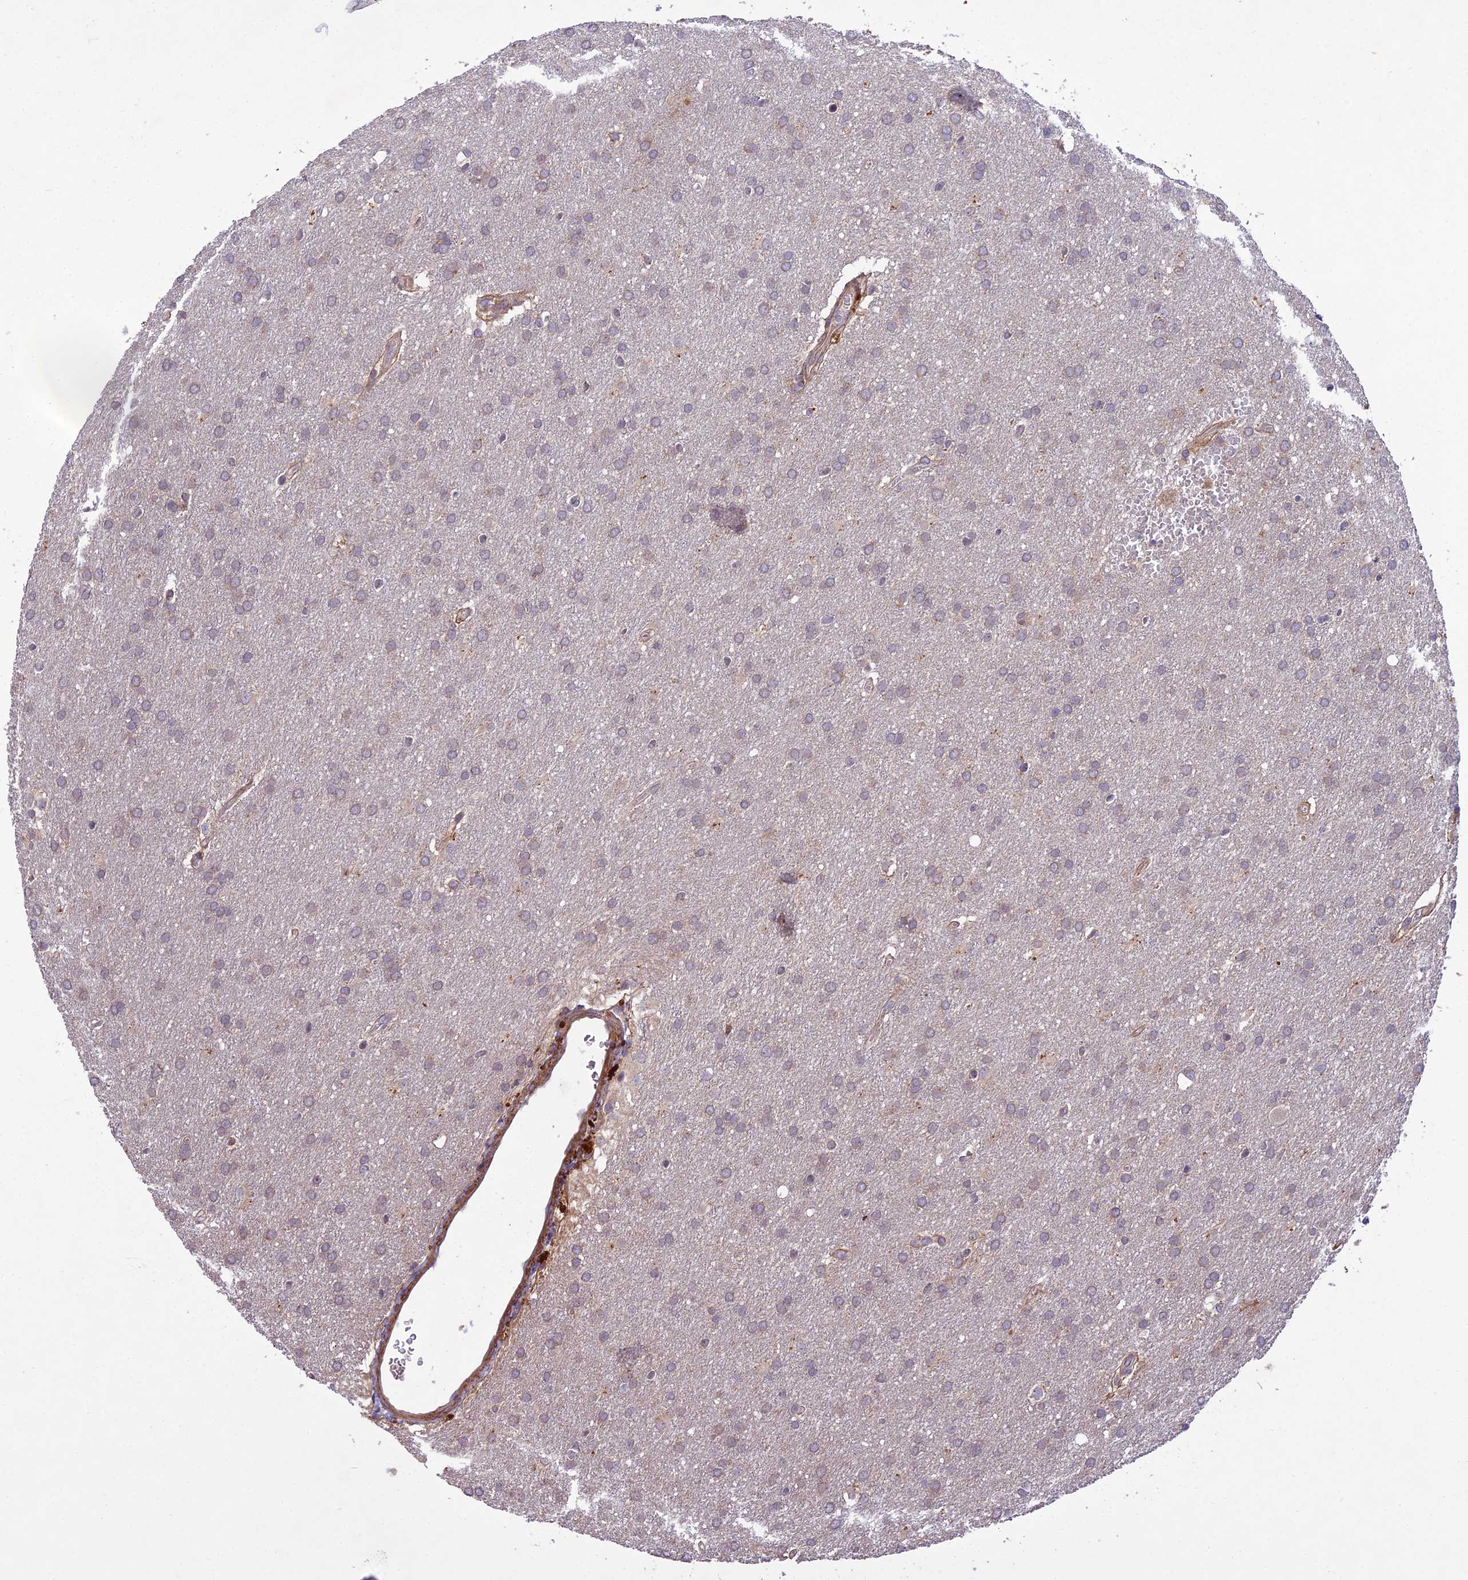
{"staining": {"intensity": "weak", "quantity": "25%-75%", "location": "cytoplasmic/membranous"}, "tissue": "glioma", "cell_type": "Tumor cells", "image_type": "cancer", "snomed": [{"axis": "morphology", "description": "Glioma, malignant, Low grade"}, {"axis": "topography", "description": "Brain"}], "caption": "Brown immunohistochemical staining in malignant glioma (low-grade) displays weak cytoplasmic/membranous positivity in approximately 25%-75% of tumor cells.", "gene": "CENPL", "patient": {"sex": "female", "age": 32}}